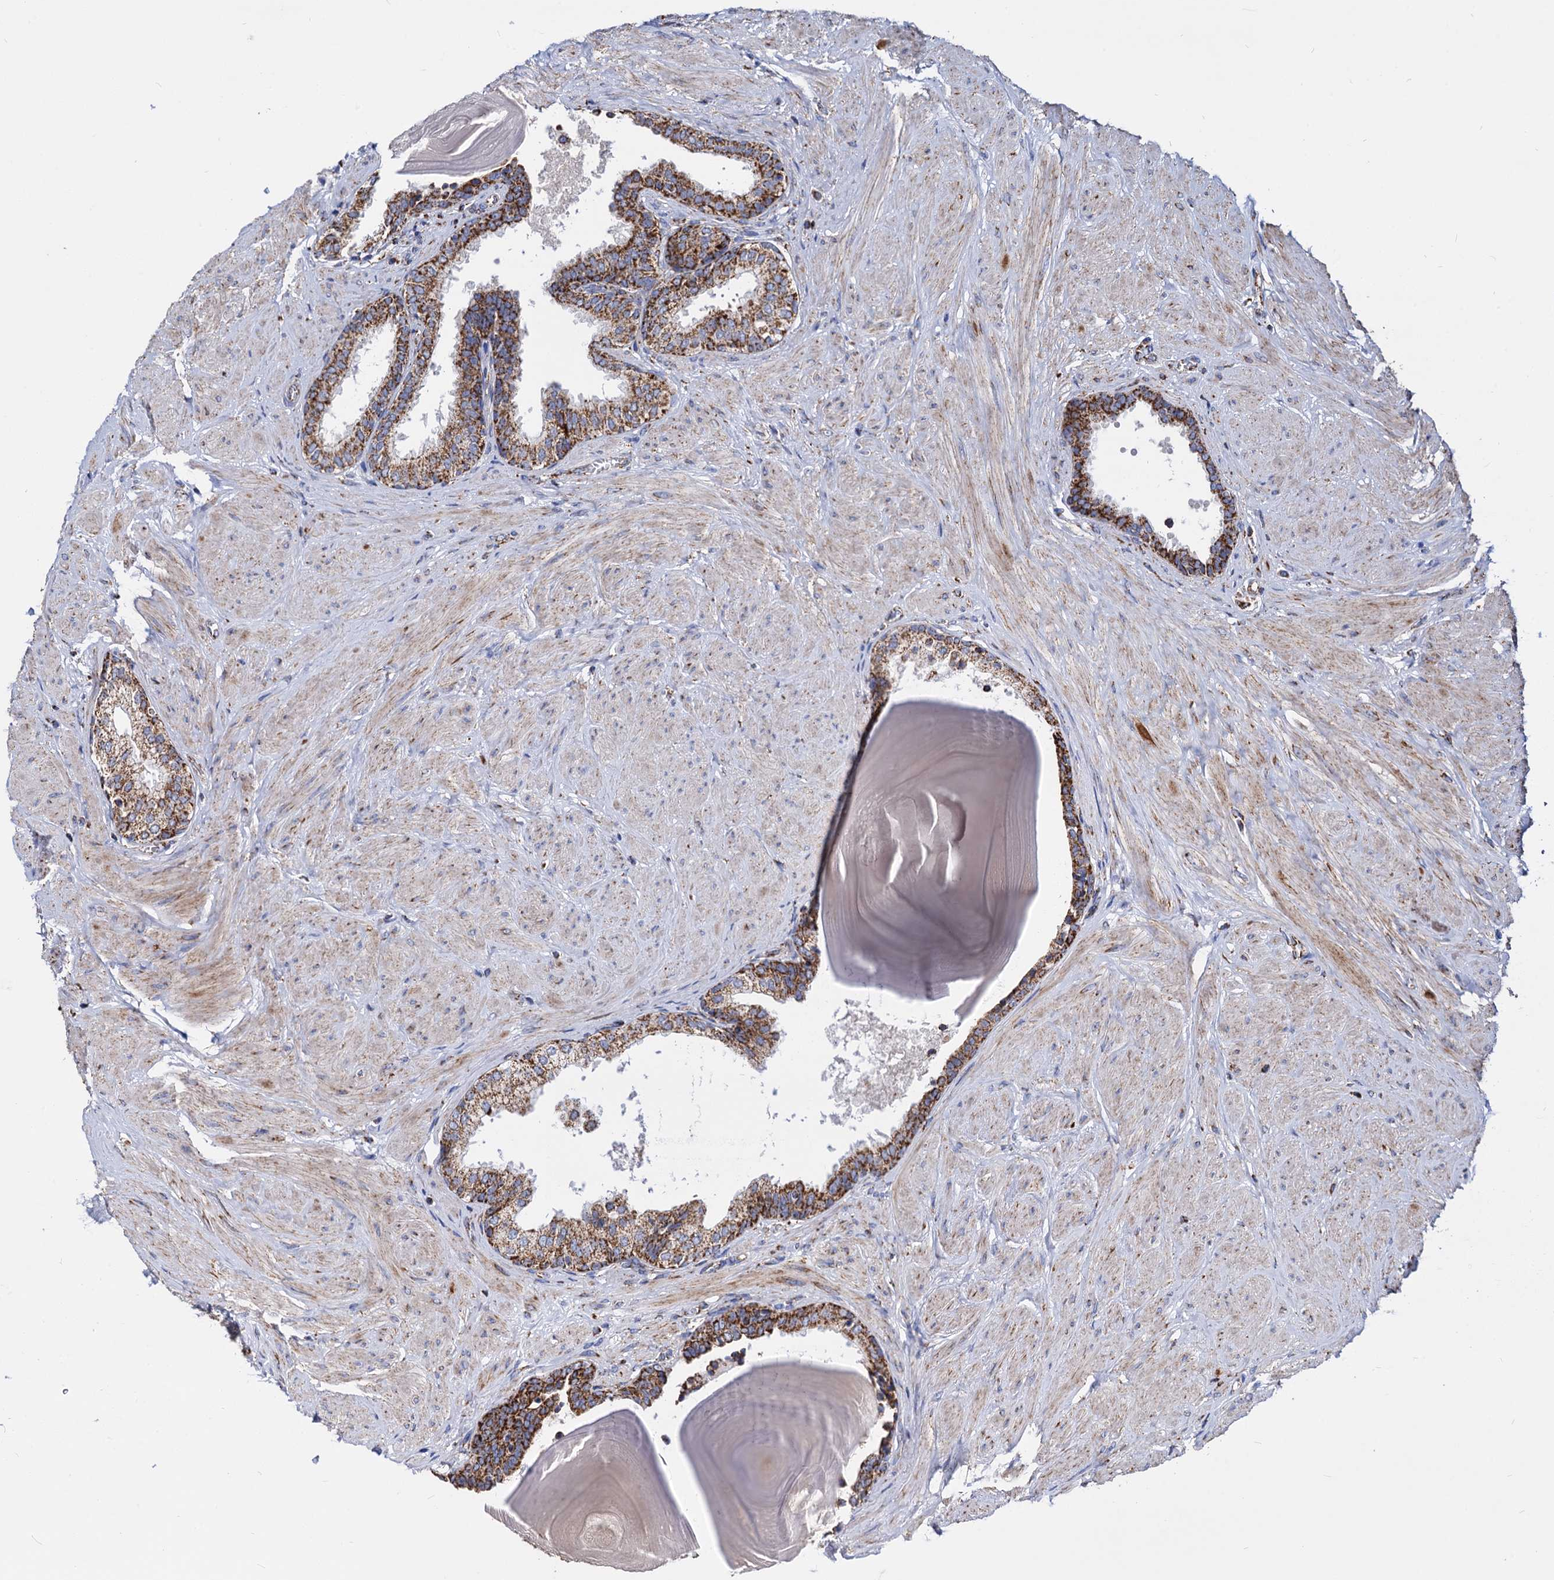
{"staining": {"intensity": "strong", "quantity": ">75%", "location": "cytoplasmic/membranous"}, "tissue": "prostate", "cell_type": "Glandular cells", "image_type": "normal", "snomed": [{"axis": "morphology", "description": "Normal tissue, NOS"}, {"axis": "topography", "description": "Prostate"}], "caption": "An immunohistochemistry (IHC) histopathology image of unremarkable tissue is shown. Protein staining in brown highlights strong cytoplasmic/membranous positivity in prostate within glandular cells.", "gene": "TIMM10", "patient": {"sex": "male", "age": 48}}